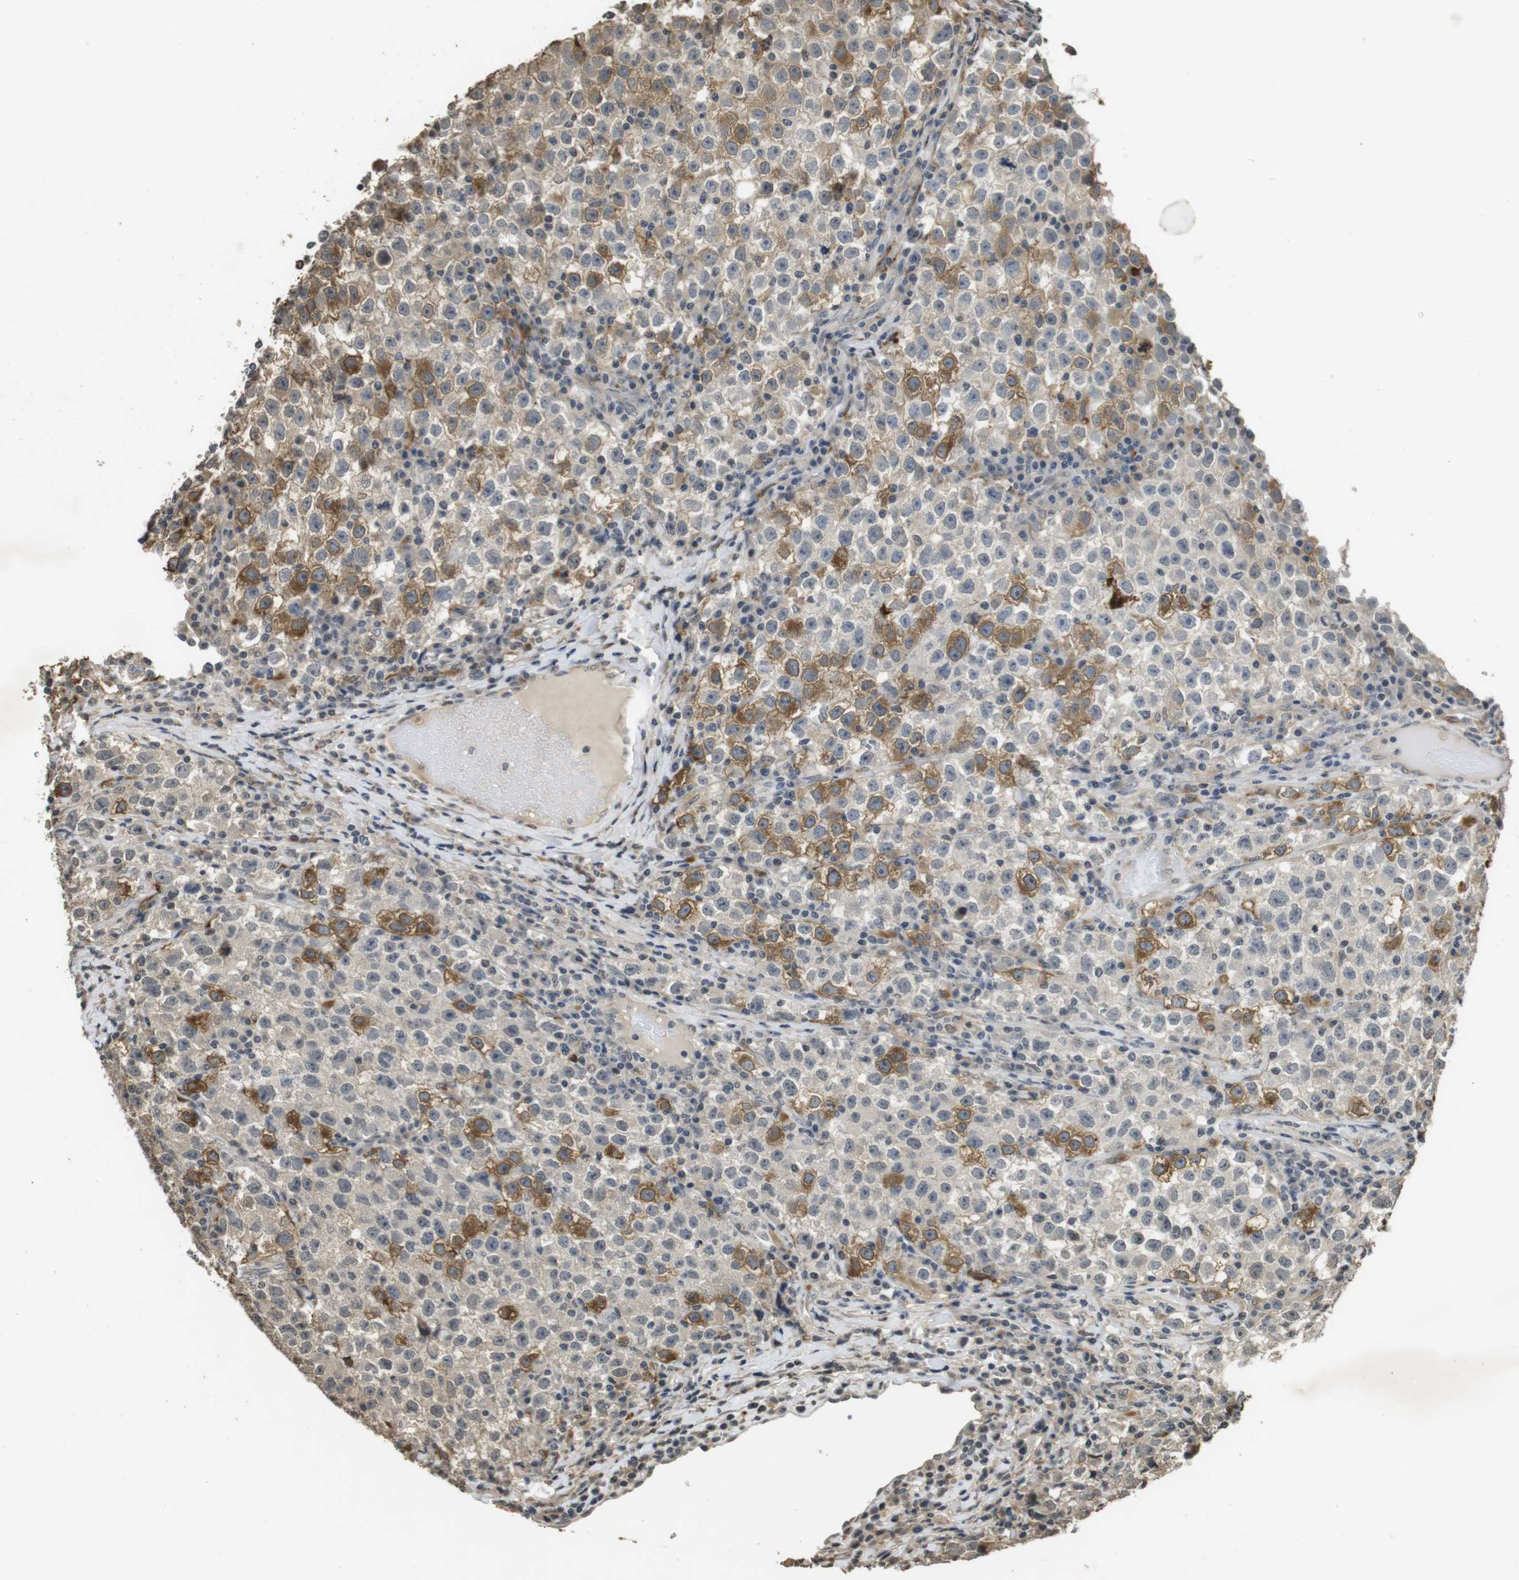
{"staining": {"intensity": "moderate", "quantity": ">75%", "location": "cytoplasmic/membranous"}, "tissue": "testis cancer", "cell_type": "Tumor cells", "image_type": "cancer", "snomed": [{"axis": "morphology", "description": "Seminoma, NOS"}, {"axis": "topography", "description": "Testis"}], "caption": "Protein positivity by immunohistochemistry reveals moderate cytoplasmic/membranous staining in about >75% of tumor cells in seminoma (testis).", "gene": "FZD10", "patient": {"sex": "male", "age": 22}}